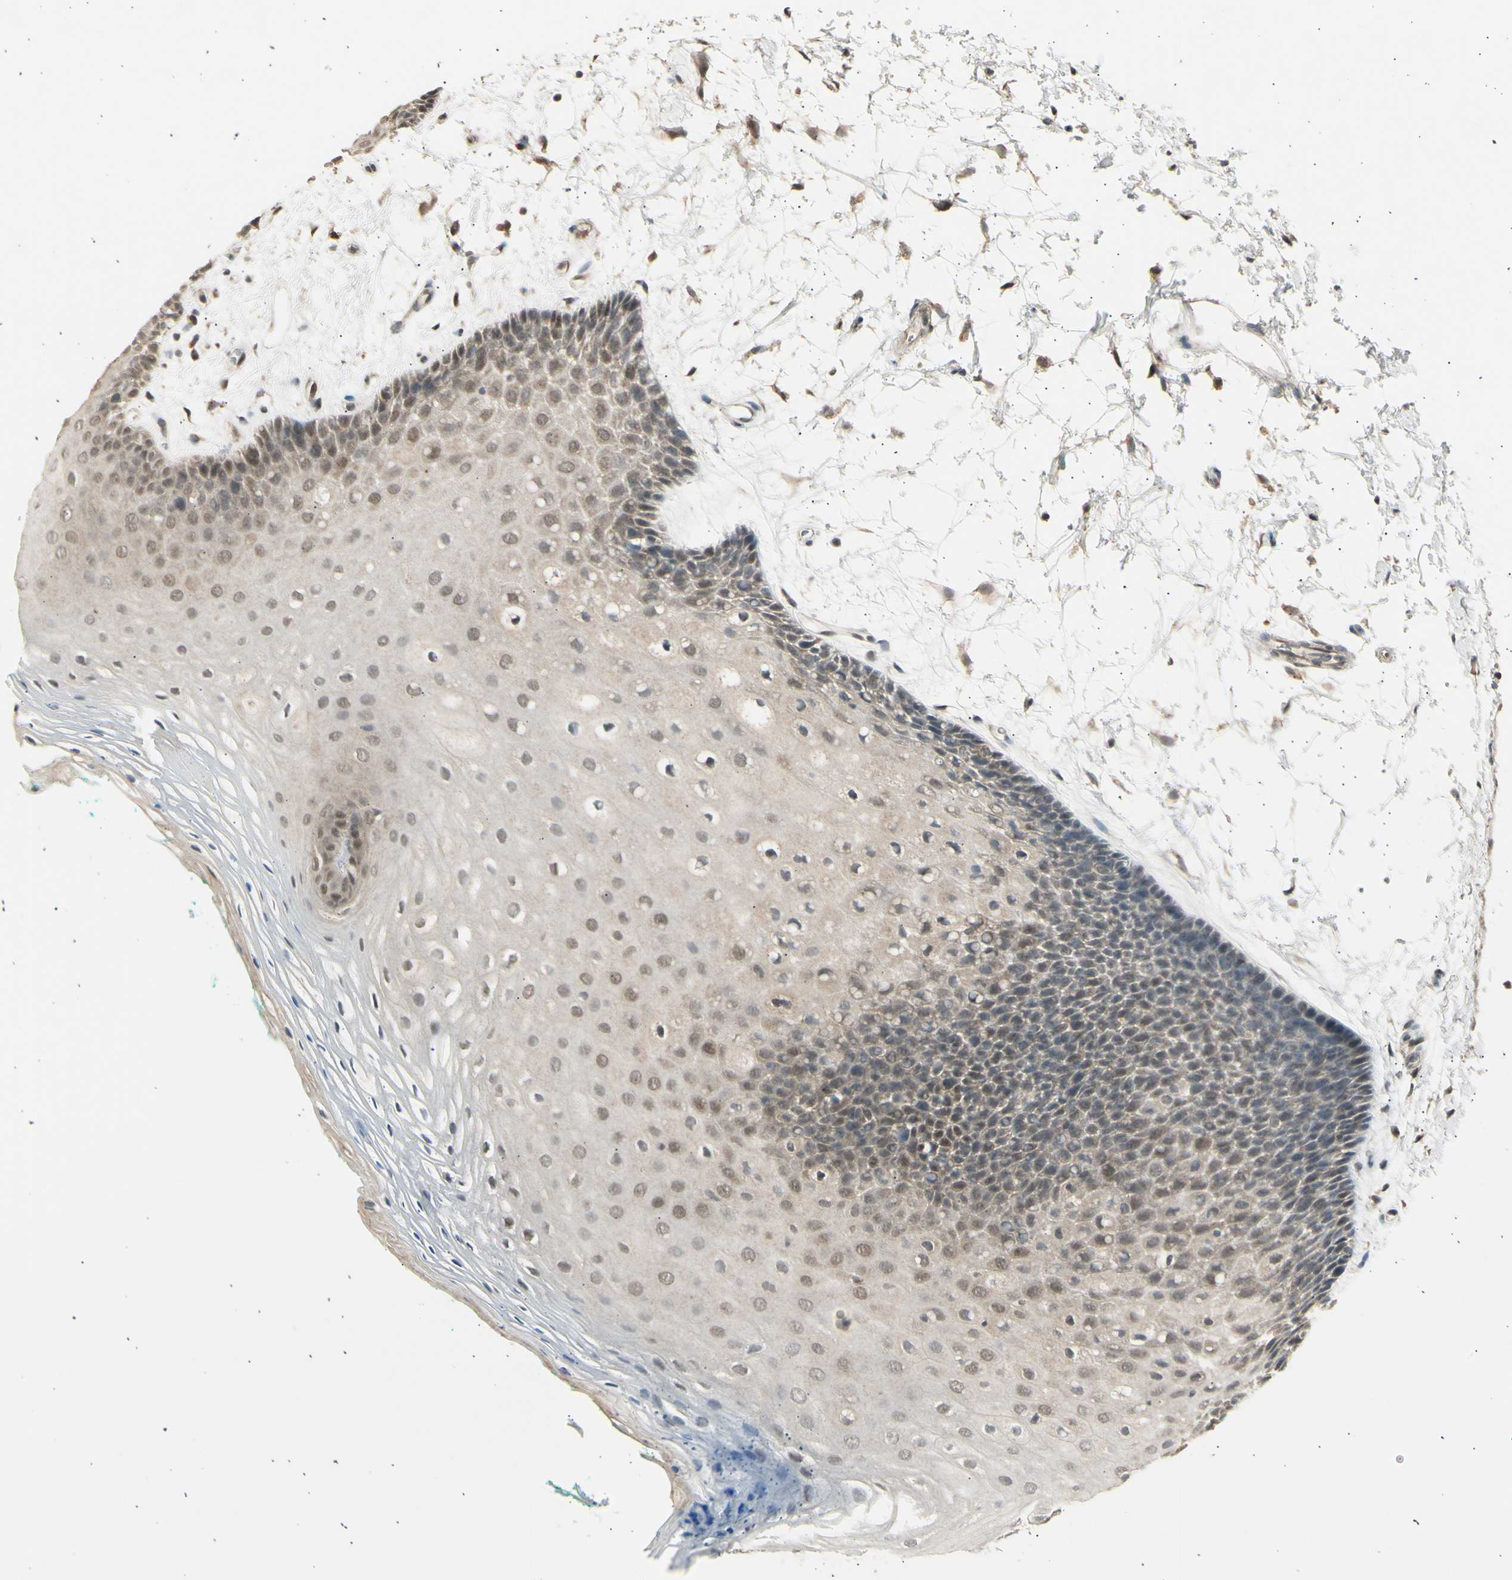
{"staining": {"intensity": "weak", "quantity": ">75%", "location": "nuclear"}, "tissue": "oral mucosa", "cell_type": "Squamous epithelial cells", "image_type": "normal", "snomed": [{"axis": "morphology", "description": "Normal tissue, NOS"}, {"axis": "topography", "description": "Skeletal muscle"}, {"axis": "topography", "description": "Oral tissue"}, {"axis": "topography", "description": "Peripheral nerve tissue"}], "caption": "DAB (3,3'-diaminobenzidine) immunohistochemical staining of unremarkable oral mucosa demonstrates weak nuclear protein staining in about >75% of squamous epithelial cells.", "gene": "PSMD5", "patient": {"sex": "female", "age": 84}}